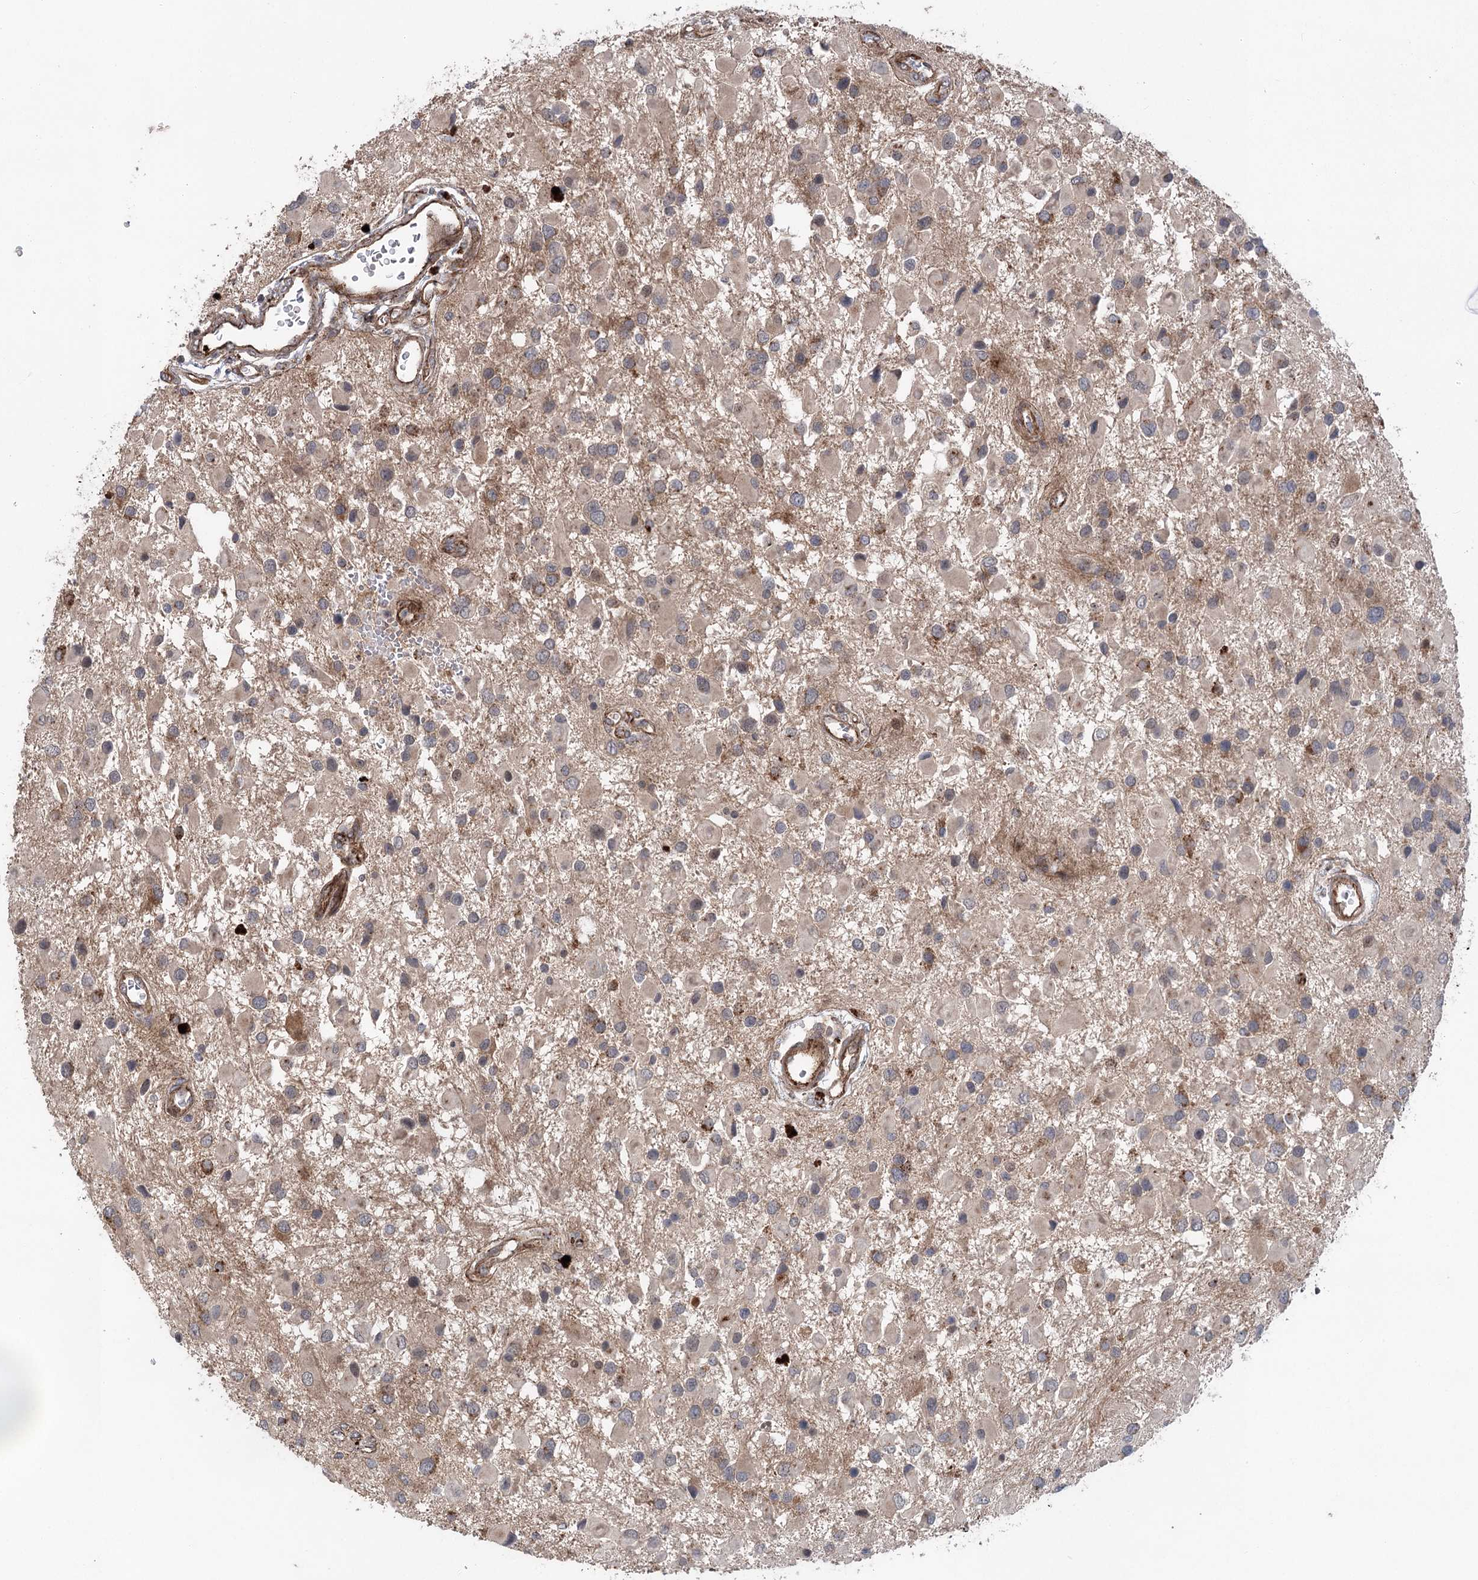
{"staining": {"intensity": "weak", "quantity": "<25%", "location": "cytoplasmic/membranous"}, "tissue": "glioma", "cell_type": "Tumor cells", "image_type": "cancer", "snomed": [{"axis": "morphology", "description": "Glioma, malignant, High grade"}, {"axis": "topography", "description": "Brain"}], "caption": "IHC of human malignant glioma (high-grade) shows no expression in tumor cells.", "gene": "METTL24", "patient": {"sex": "male", "age": 53}}